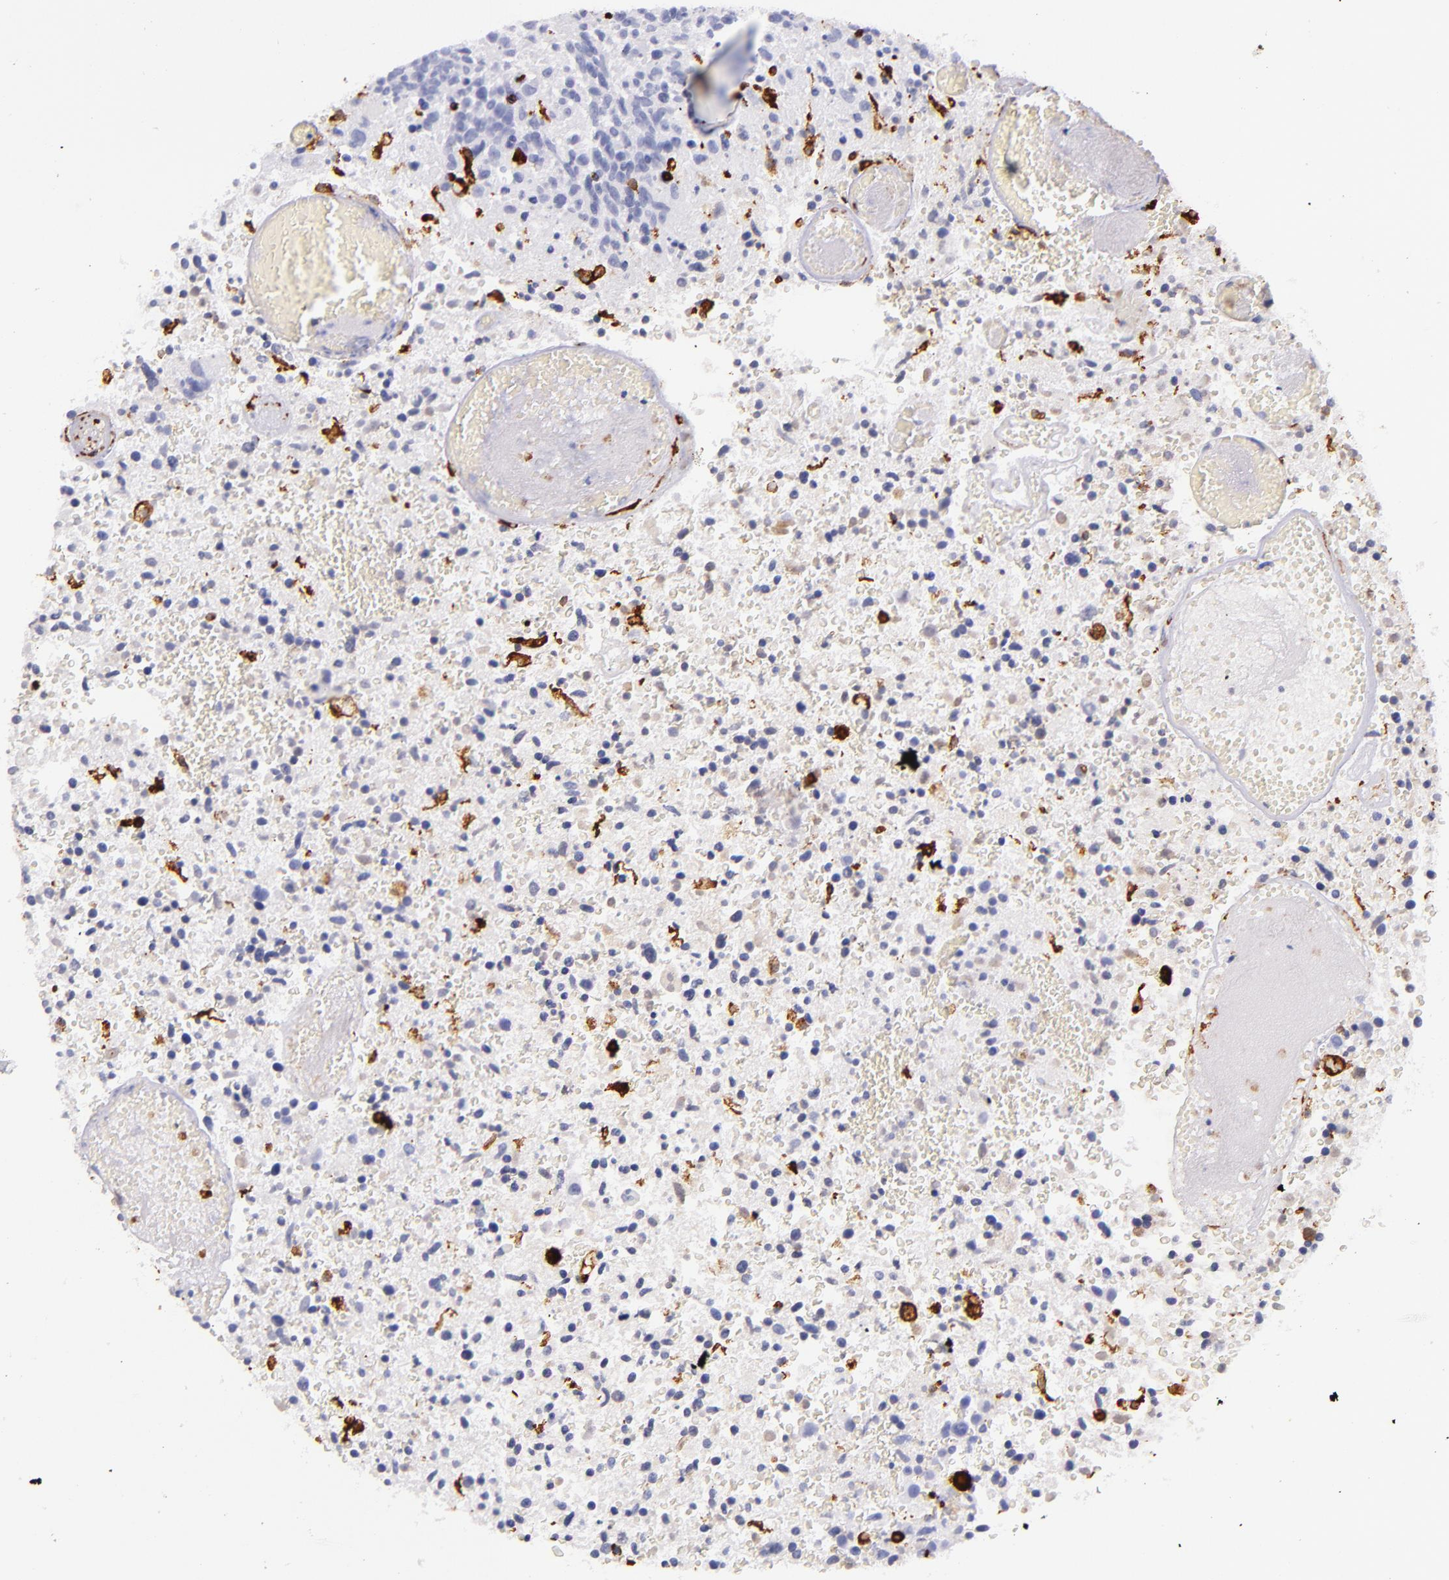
{"staining": {"intensity": "negative", "quantity": "none", "location": "none"}, "tissue": "glioma", "cell_type": "Tumor cells", "image_type": "cancer", "snomed": [{"axis": "morphology", "description": "Glioma, malignant, High grade"}, {"axis": "topography", "description": "Brain"}], "caption": "A high-resolution micrograph shows IHC staining of glioma, which reveals no significant positivity in tumor cells.", "gene": "CD163", "patient": {"sex": "male", "age": 72}}